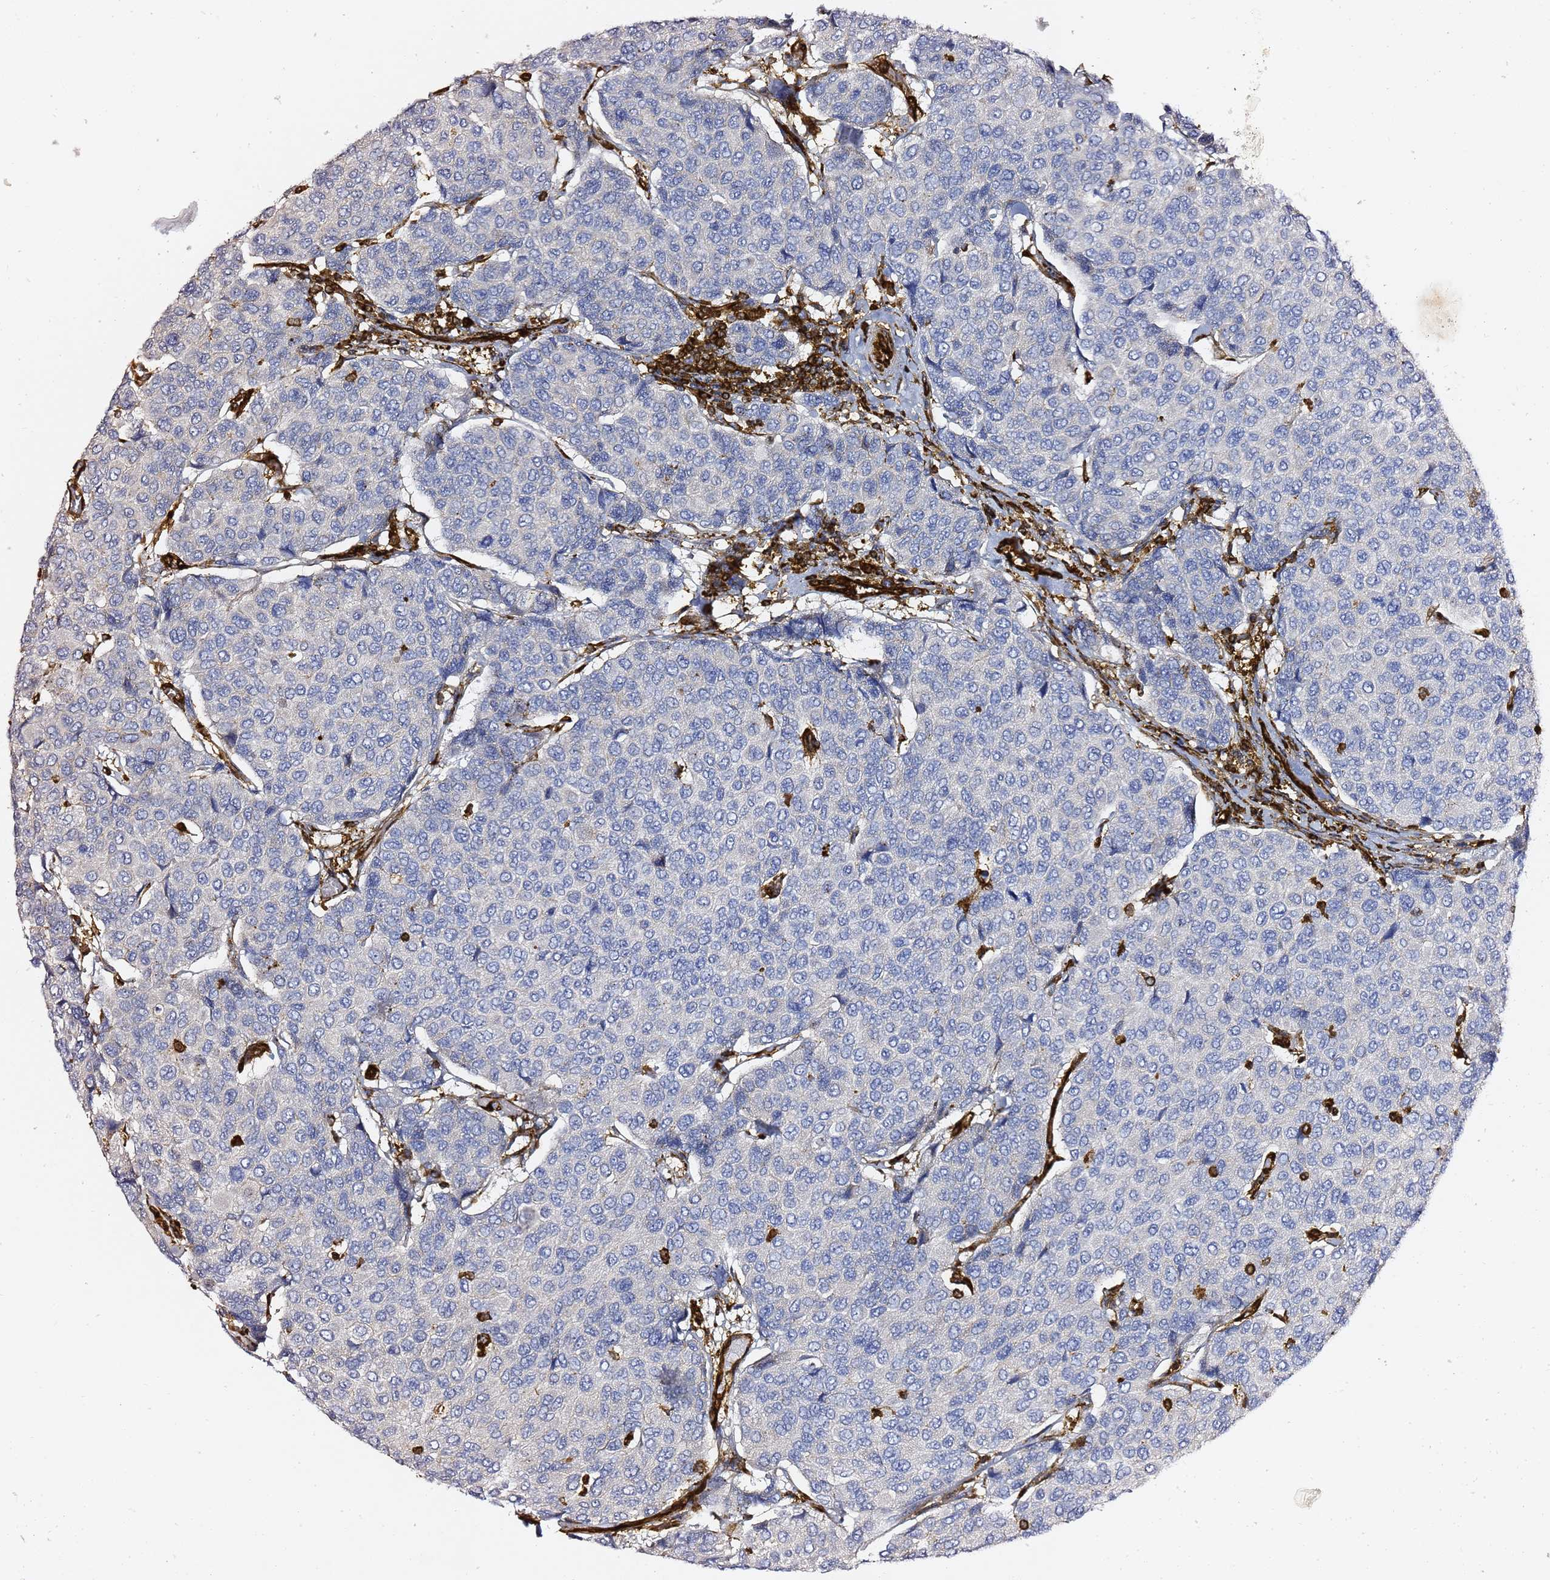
{"staining": {"intensity": "negative", "quantity": "none", "location": "none"}, "tissue": "breast cancer", "cell_type": "Tumor cells", "image_type": "cancer", "snomed": [{"axis": "morphology", "description": "Duct carcinoma"}, {"axis": "topography", "description": "Breast"}], "caption": "DAB (3,3'-diaminobenzidine) immunohistochemical staining of human breast cancer displays no significant staining in tumor cells.", "gene": "ZBTB8OS", "patient": {"sex": "female", "age": 55}}